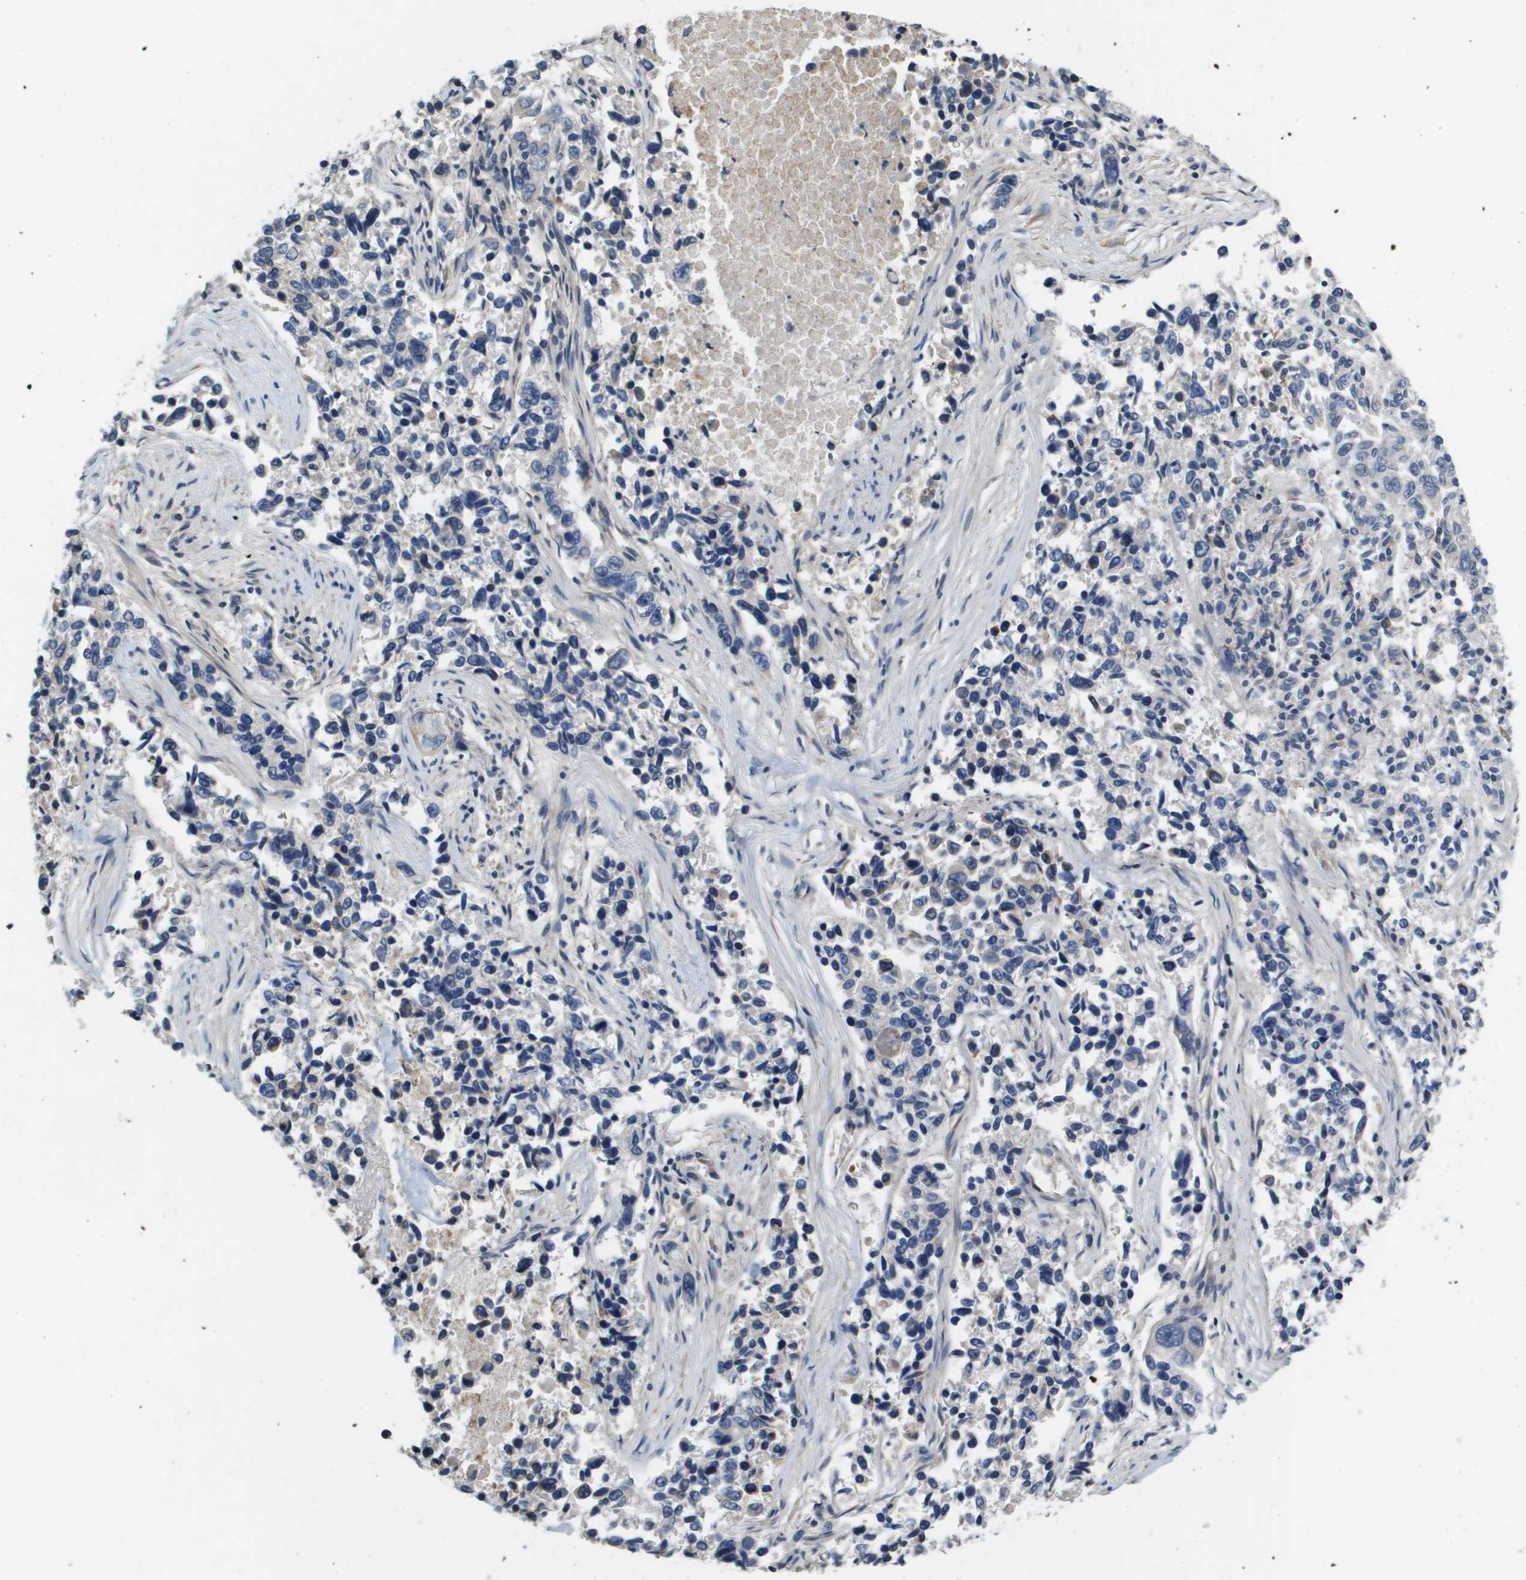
{"staining": {"intensity": "negative", "quantity": "none", "location": "none"}, "tissue": "lung cancer", "cell_type": "Tumor cells", "image_type": "cancer", "snomed": [{"axis": "morphology", "description": "Adenocarcinoma, NOS"}, {"axis": "topography", "description": "Lung"}], "caption": "Tumor cells are negative for brown protein staining in lung adenocarcinoma.", "gene": "CAPN11", "patient": {"sex": "male", "age": 84}}